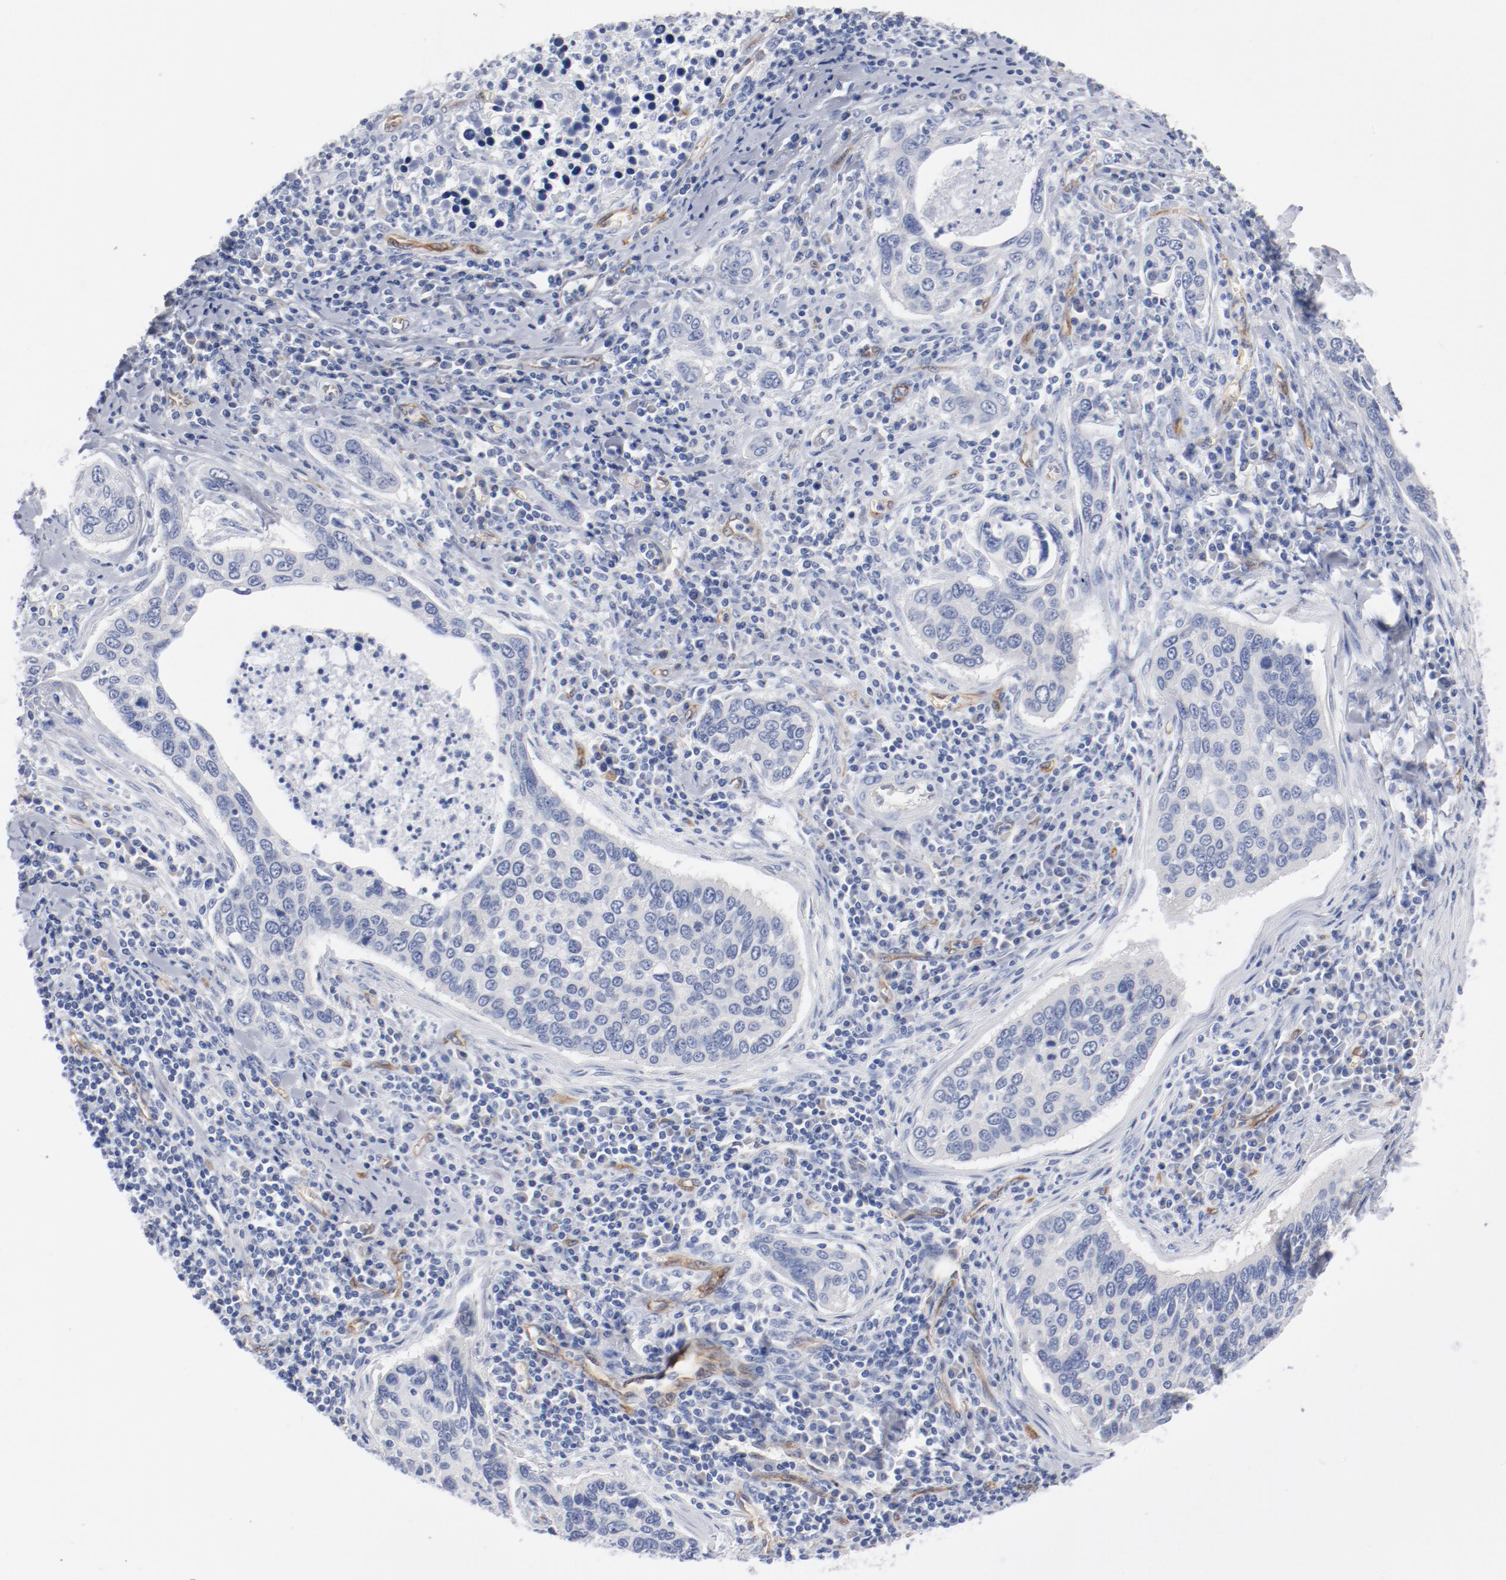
{"staining": {"intensity": "negative", "quantity": "none", "location": "none"}, "tissue": "cervical cancer", "cell_type": "Tumor cells", "image_type": "cancer", "snomed": [{"axis": "morphology", "description": "Squamous cell carcinoma, NOS"}, {"axis": "topography", "description": "Cervix"}], "caption": "The photomicrograph shows no significant staining in tumor cells of cervical squamous cell carcinoma.", "gene": "SHANK3", "patient": {"sex": "female", "age": 53}}